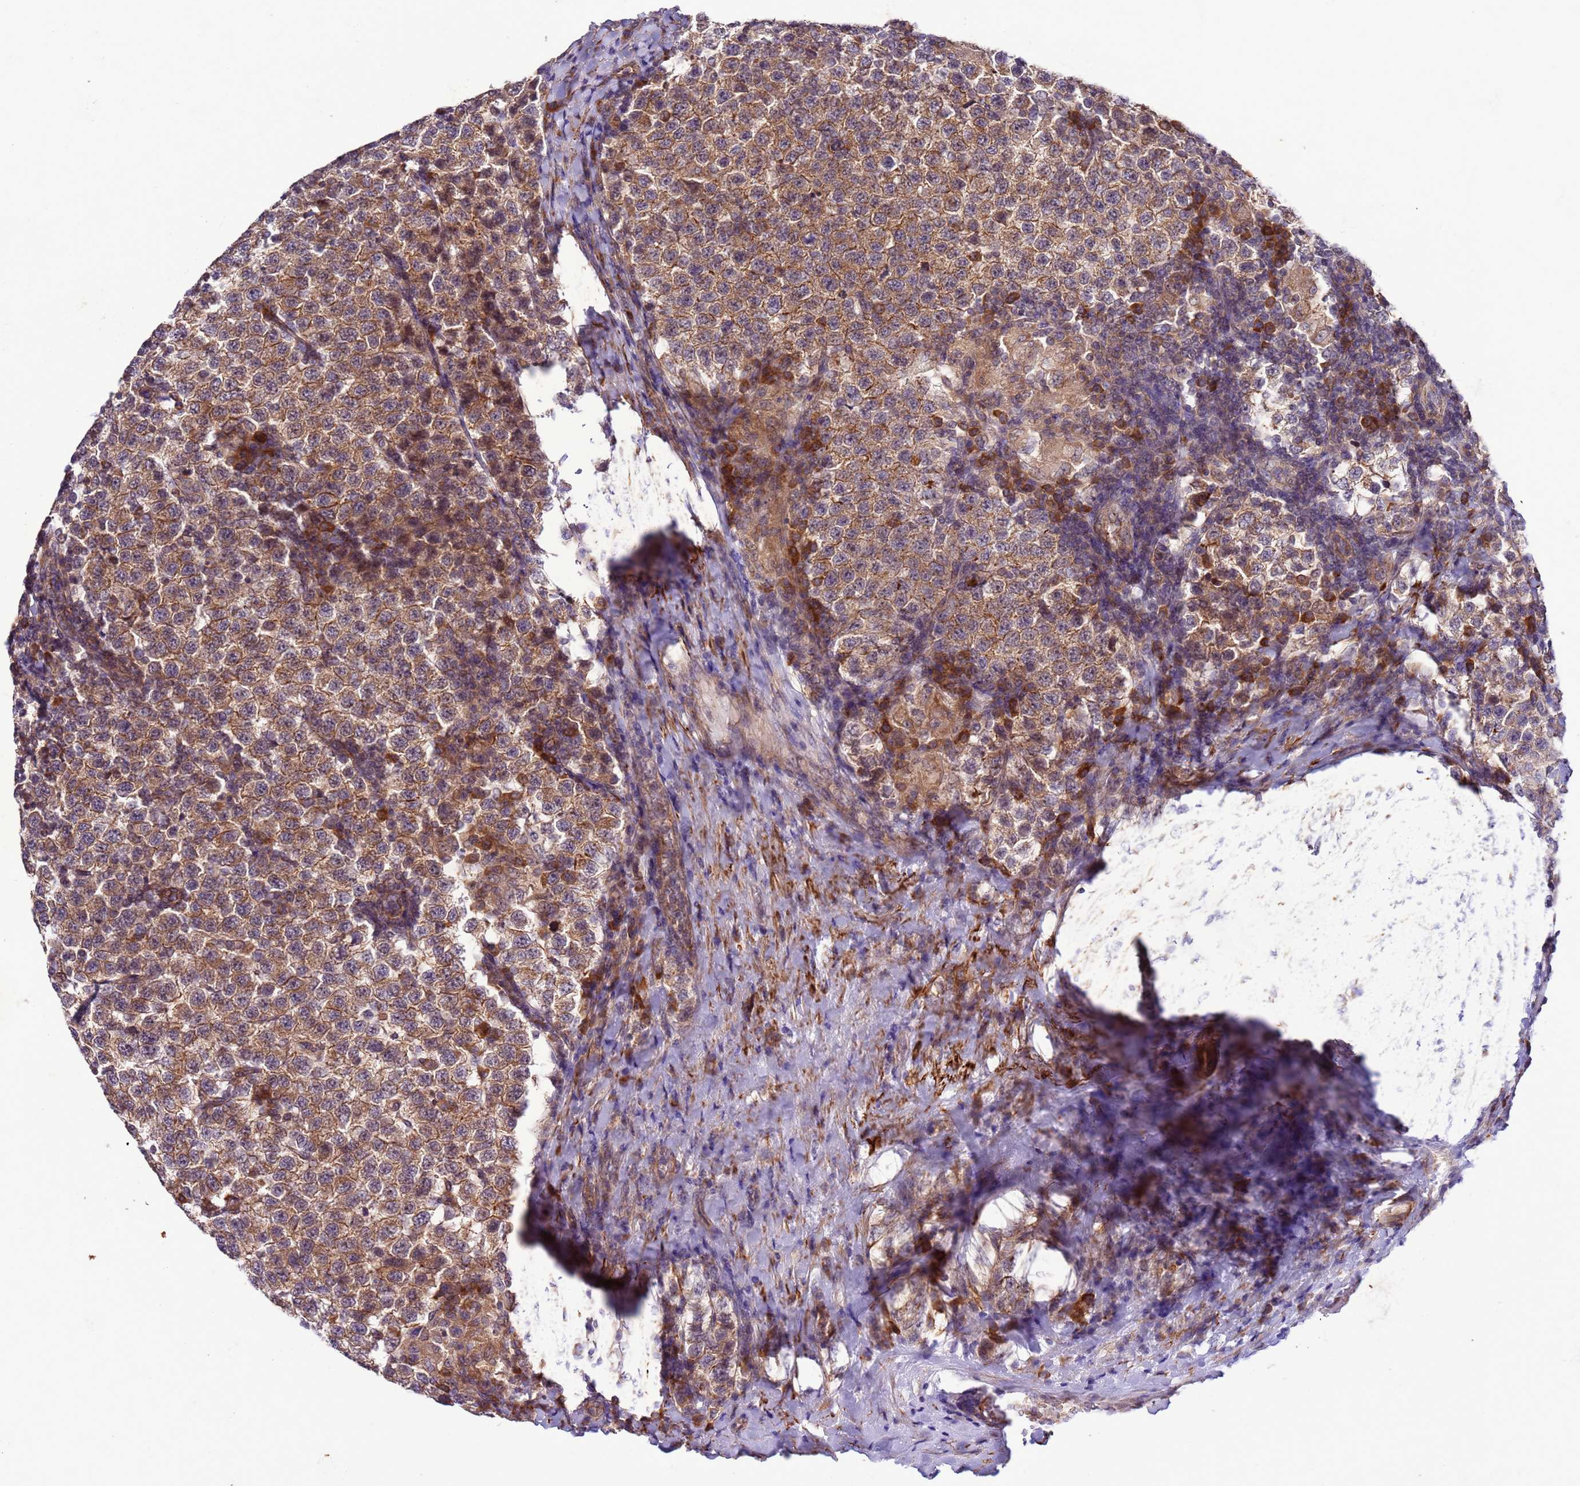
{"staining": {"intensity": "moderate", "quantity": ">75%", "location": "cytoplasmic/membranous"}, "tissue": "testis cancer", "cell_type": "Tumor cells", "image_type": "cancer", "snomed": [{"axis": "morphology", "description": "Seminoma, NOS"}, {"axis": "topography", "description": "Testis"}], "caption": "Testis seminoma stained with a protein marker displays moderate staining in tumor cells.", "gene": "GEN1", "patient": {"sex": "male", "age": 34}}